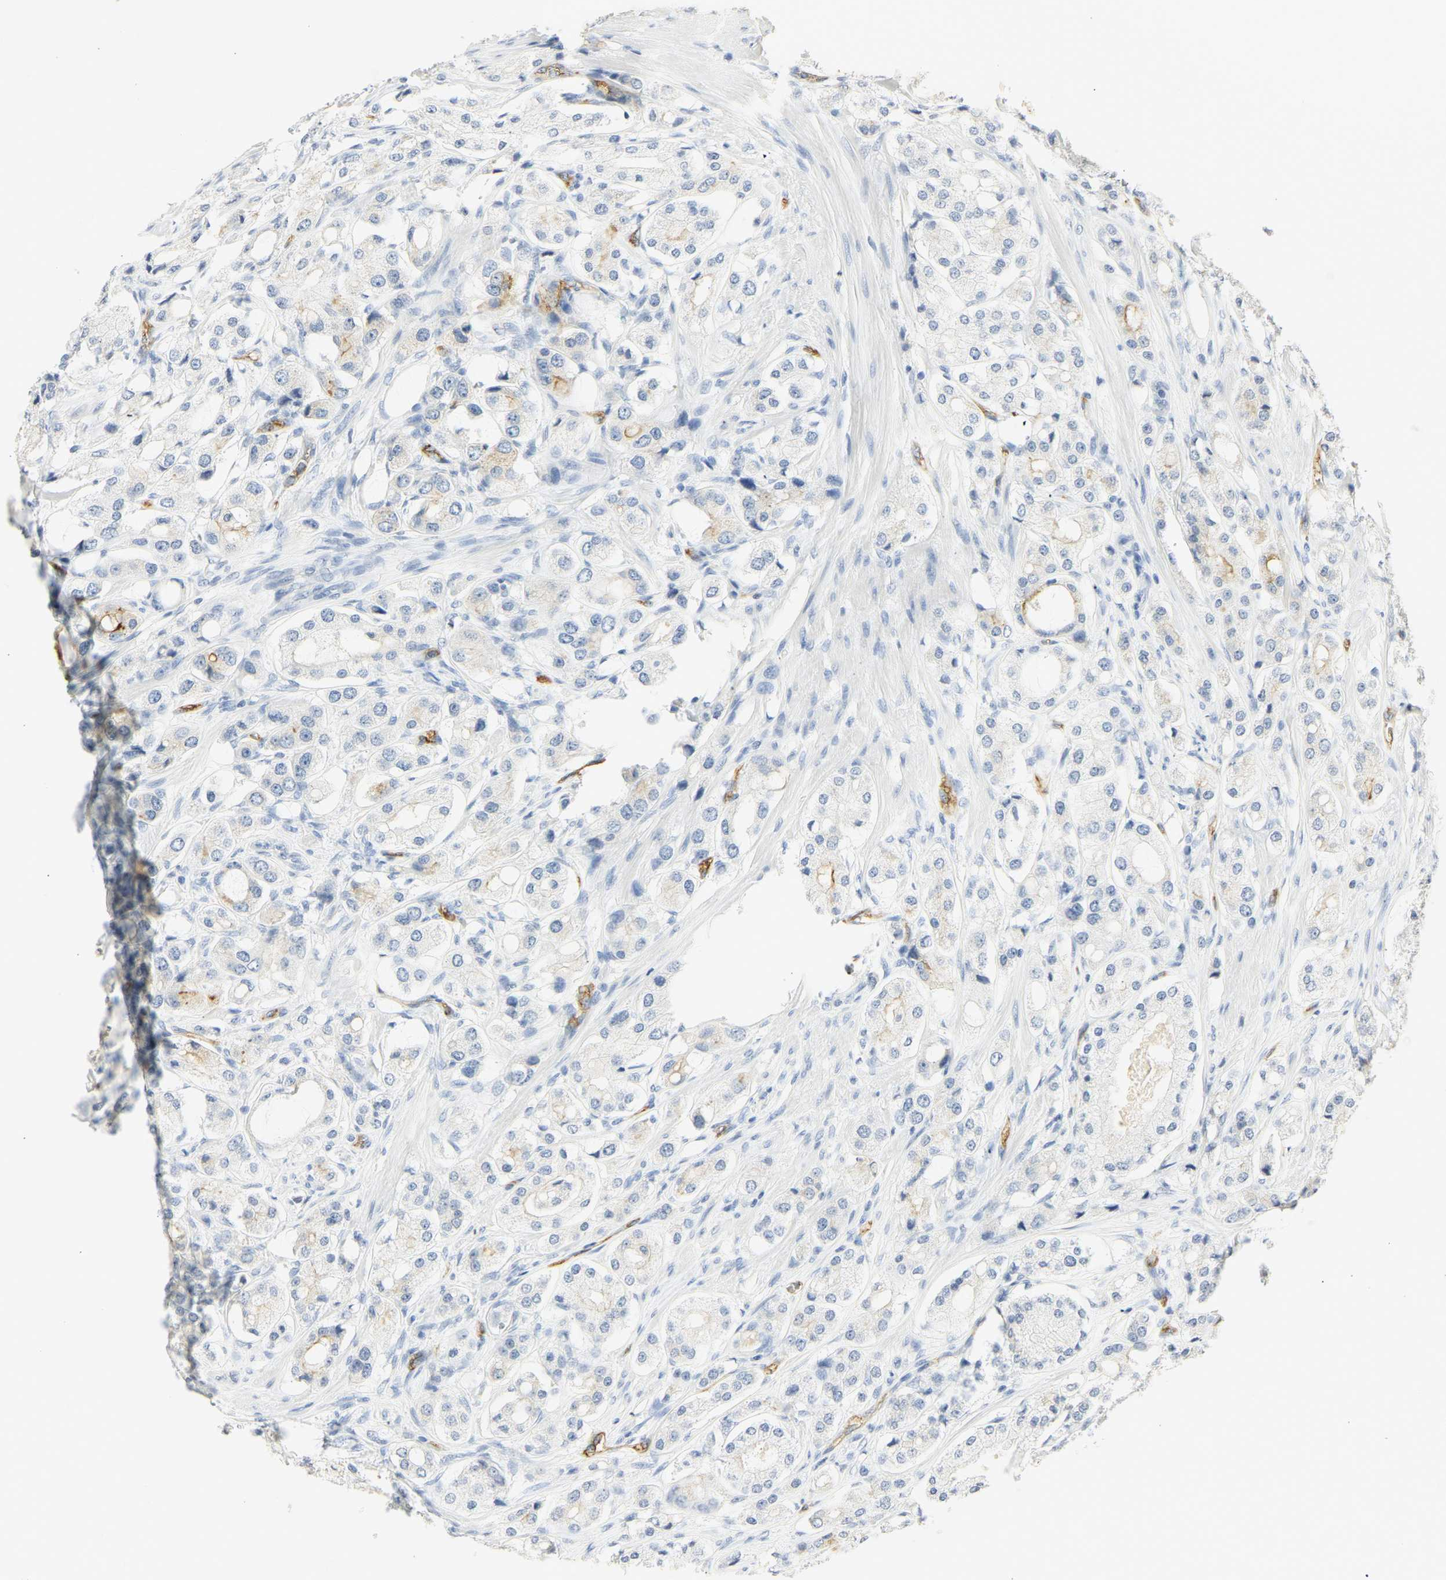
{"staining": {"intensity": "moderate", "quantity": "<25%", "location": "cytoplasmic/membranous"}, "tissue": "prostate cancer", "cell_type": "Tumor cells", "image_type": "cancer", "snomed": [{"axis": "morphology", "description": "Adenocarcinoma, High grade"}, {"axis": "topography", "description": "Prostate"}], "caption": "Prostate cancer was stained to show a protein in brown. There is low levels of moderate cytoplasmic/membranous staining in about <25% of tumor cells.", "gene": "CEACAM5", "patient": {"sex": "male", "age": 65}}